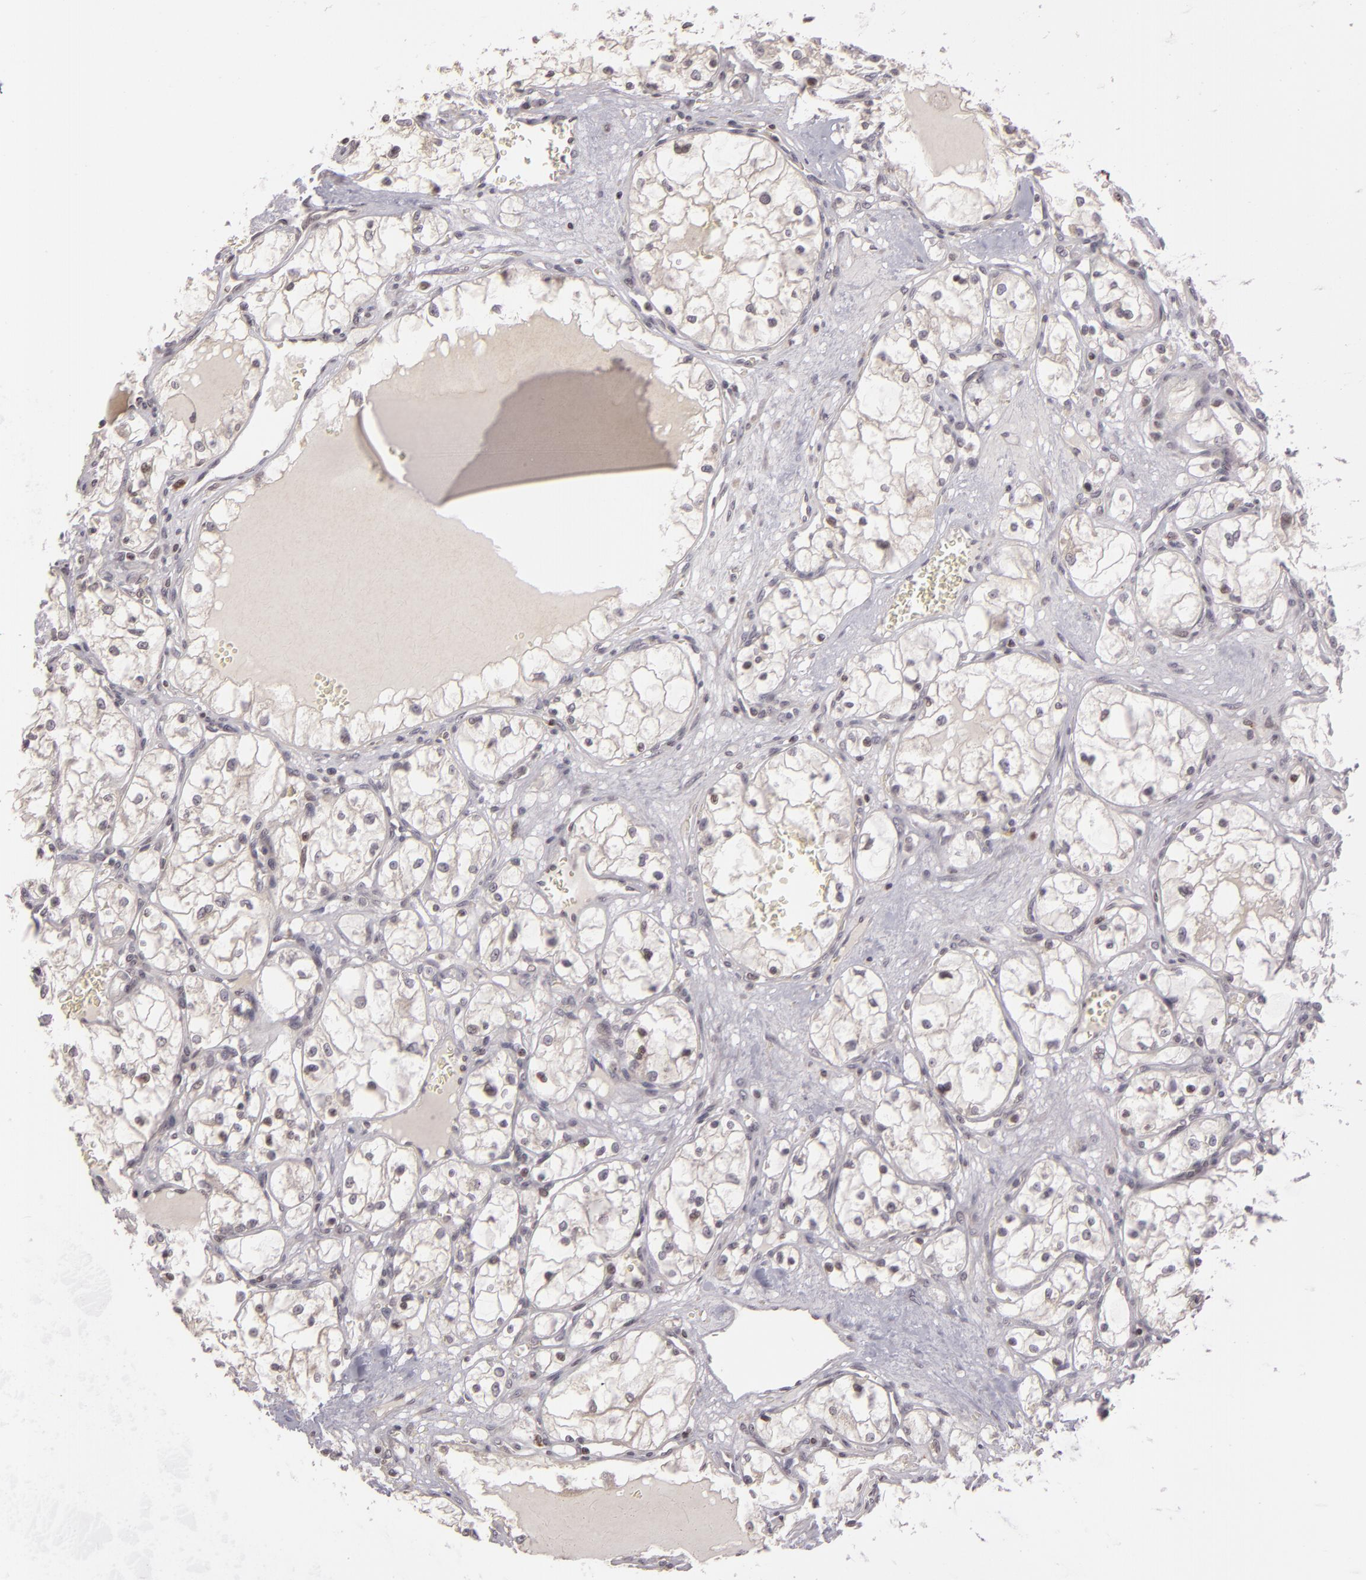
{"staining": {"intensity": "weak", "quantity": "<25%", "location": "nuclear"}, "tissue": "renal cancer", "cell_type": "Tumor cells", "image_type": "cancer", "snomed": [{"axis": "morphology", "description": "Adenocarcinoma, NOS"}, {"axis": "topography", "description": "Kidney"}], "caption": "This is an immunohistochemistry (IHC) image of adenocarcinoma (renal). There is no positivity in tumor cells.", "gene": "AKAP6", "patient": {"sex": "male", "age": 61}}